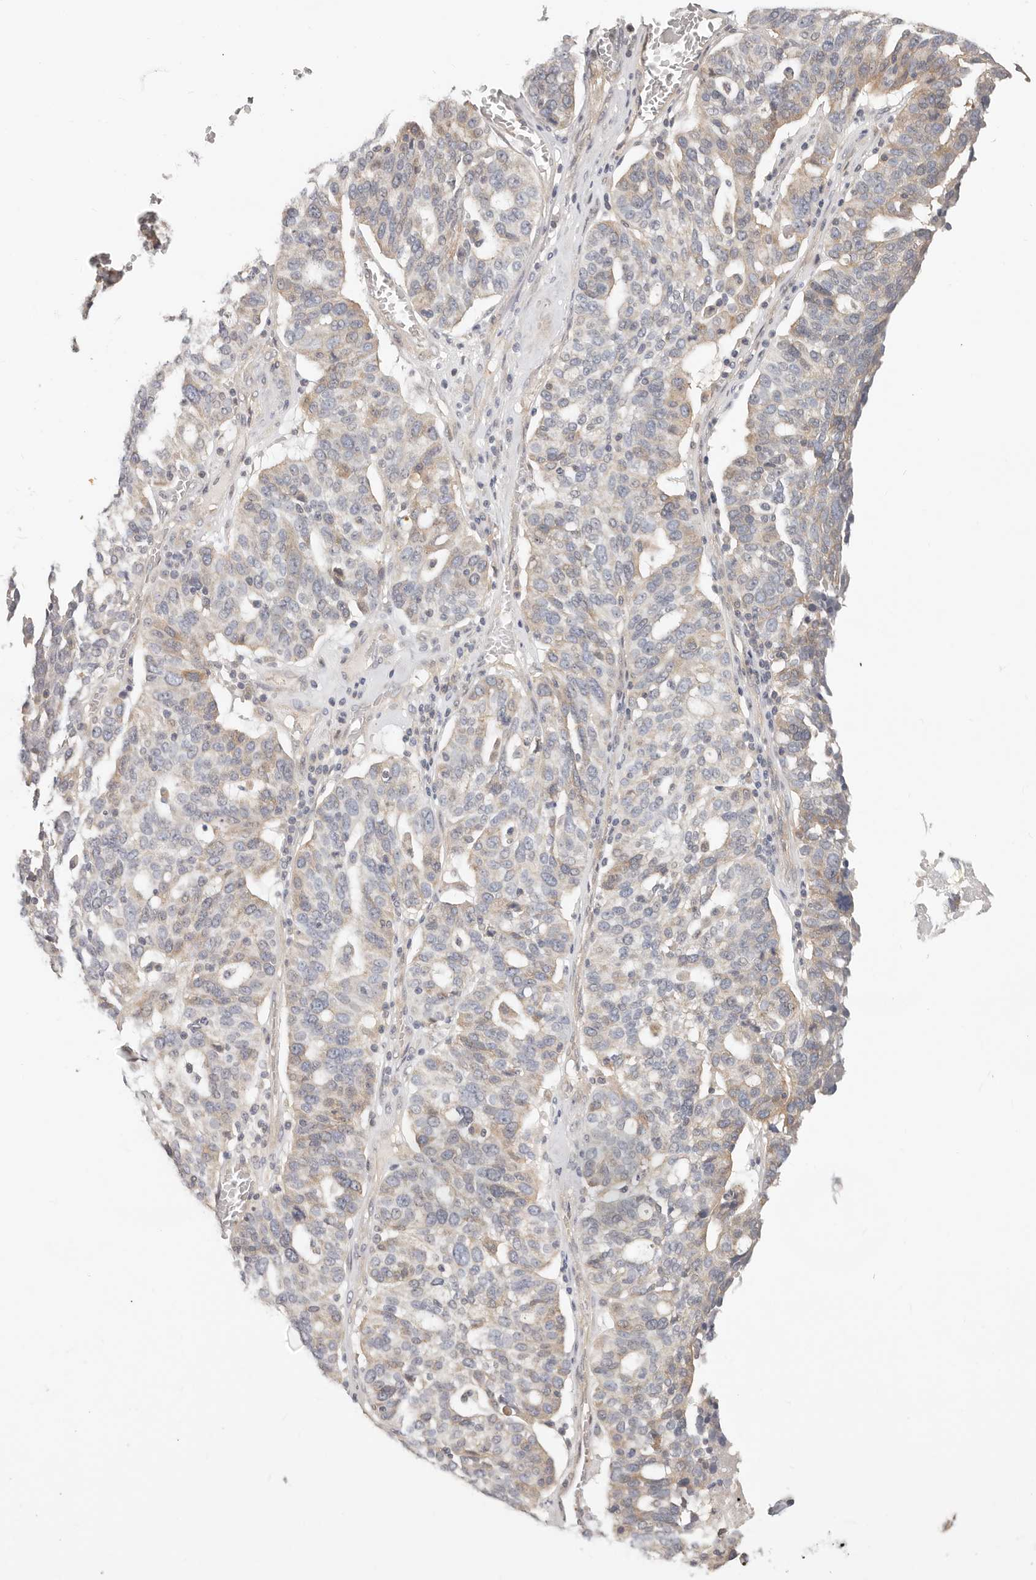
{"staining": {"intensity": "moderate", "quantity": "25%-75%", "location": "cytoplasmic/membranous"}, "tissue": "ovarian cancer", "cell_type": "Tumor cells", "image_type": "cancer", "snomed": [{"axis": "morphology", "description": "Cystadenocarcinoma, serous, NOS"}, {"axis": "topography", "description": "Ovary"}], "caption": "Serous cystadenocarcinoma (ovarian) stained for a protein (brown) displays moderate cytoplasmic/membranous positive staining in about 25%-75% of tumor cells.", "gene": "ZRANB1", "patient": {"sex": "female", "age": 59}}